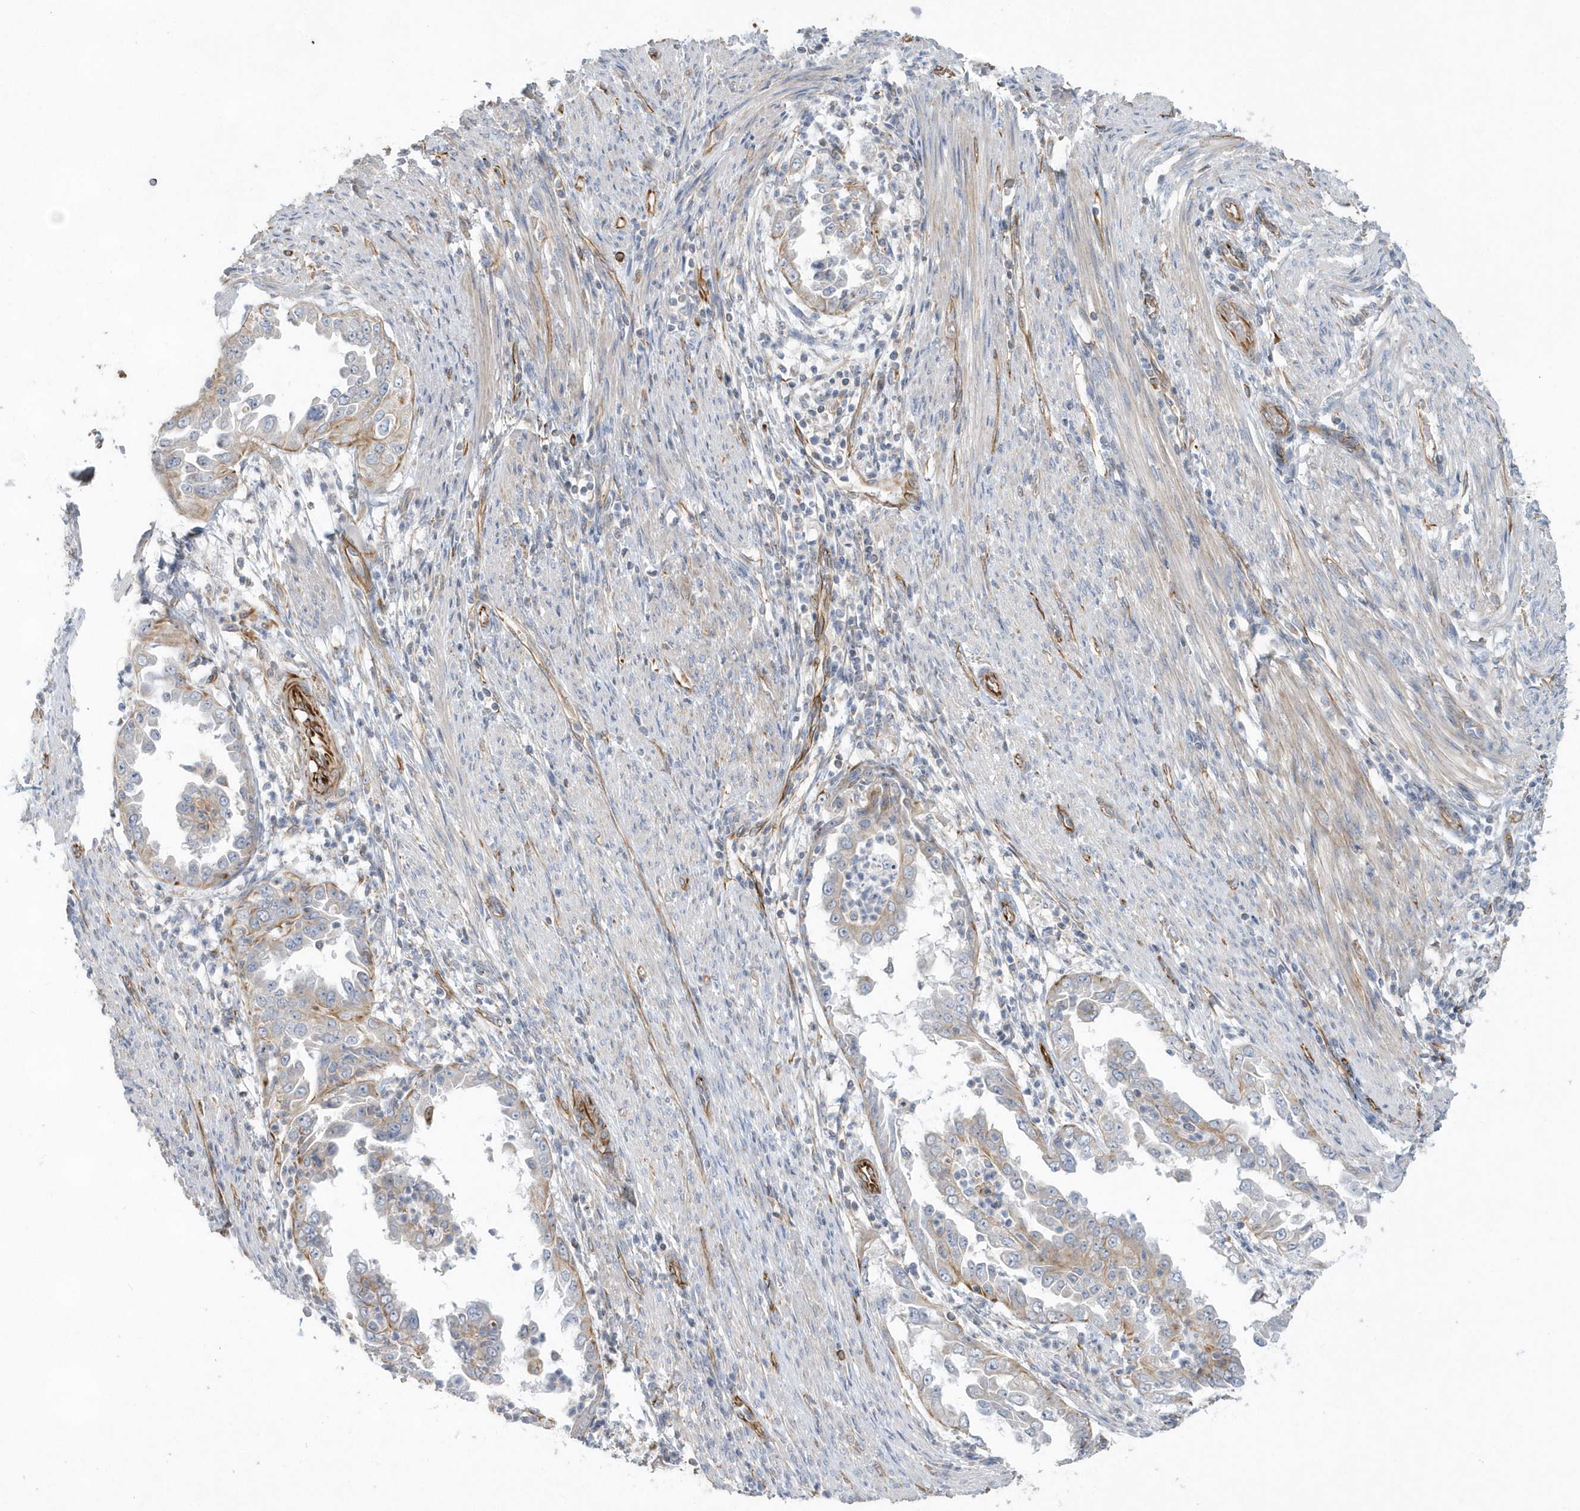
{"staining": {"intensity": "moderate", "quantity": "<25%", "location": "cytoplasmic/membranous"}, "tissue": "endometrial cancer", "cell_type": "Tumor cells", "image_type": "cancer", "snomed": [{"axis": "morphology", "description": "Adenocarcinoma, NOS"}, {"axis": "topography", "description": "Endometrium"}], "caption": "Tumor cells show low levels of moderate cytoplasmic/membranous staining in about <25% of cells in endometrial adenocarcinoma.", "gene": "RAB17", "patient": {"sex": "female", "age": 85}}